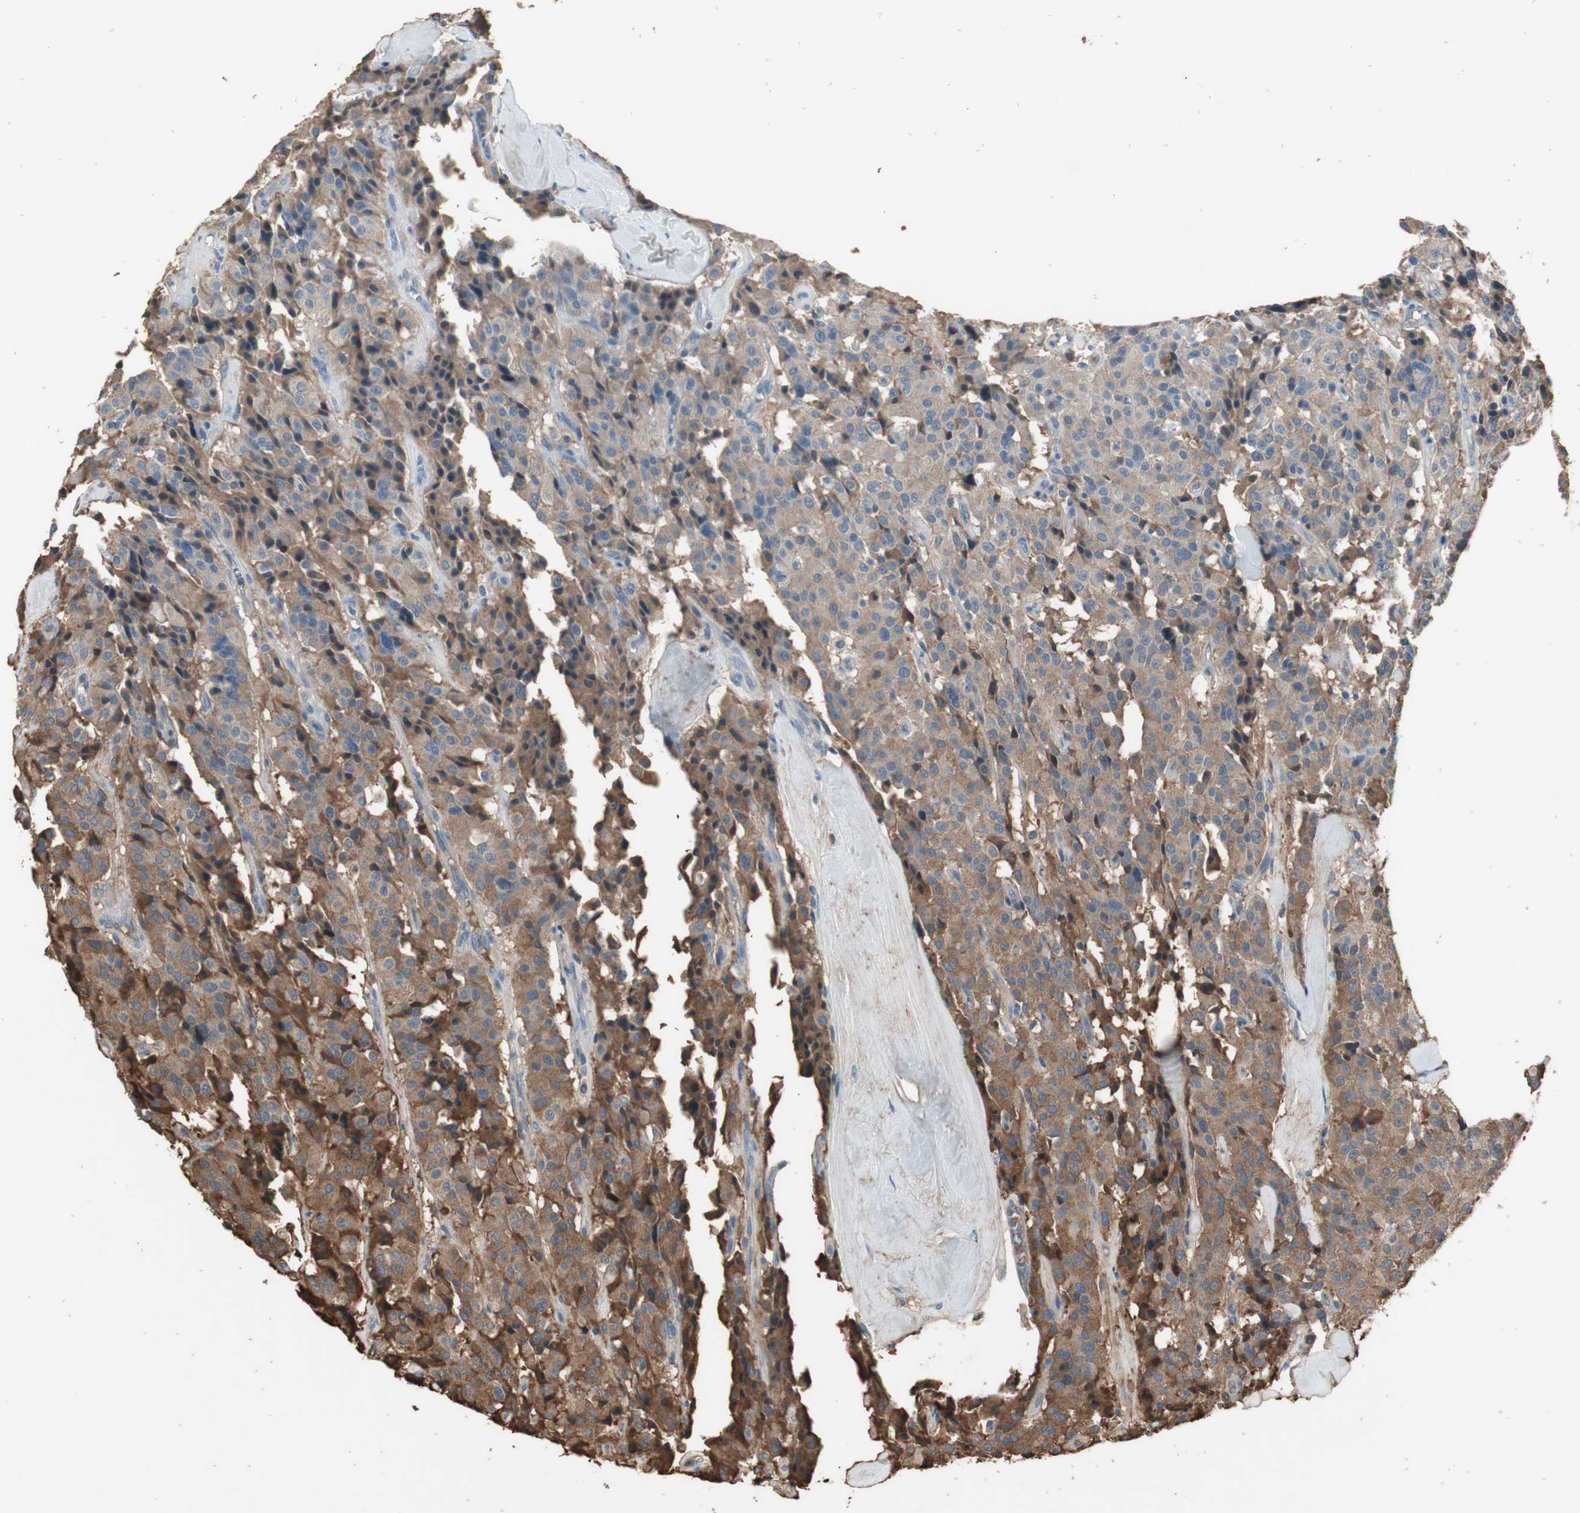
{"staining": {"intensity": "weak", "quantity": ">75%", "location": "cytoplasmic/membranous"}, "tissue": "carcinoid", "cell_type": "Tumor cells", "image_type": "cancer", "snomed": [{"axis": "morphology", "description": "Carcinoid, malignant, NOS"}, {"axis": "topography", "description": "Lung"}], "caption": "A low amount of weak cytoplasmic/membranous expression is appreciated in about >75% of tumor cells in malignant carcinoid tissue.", "gene": "MMP14", "patient": {"sex": "male", "age": 30}}